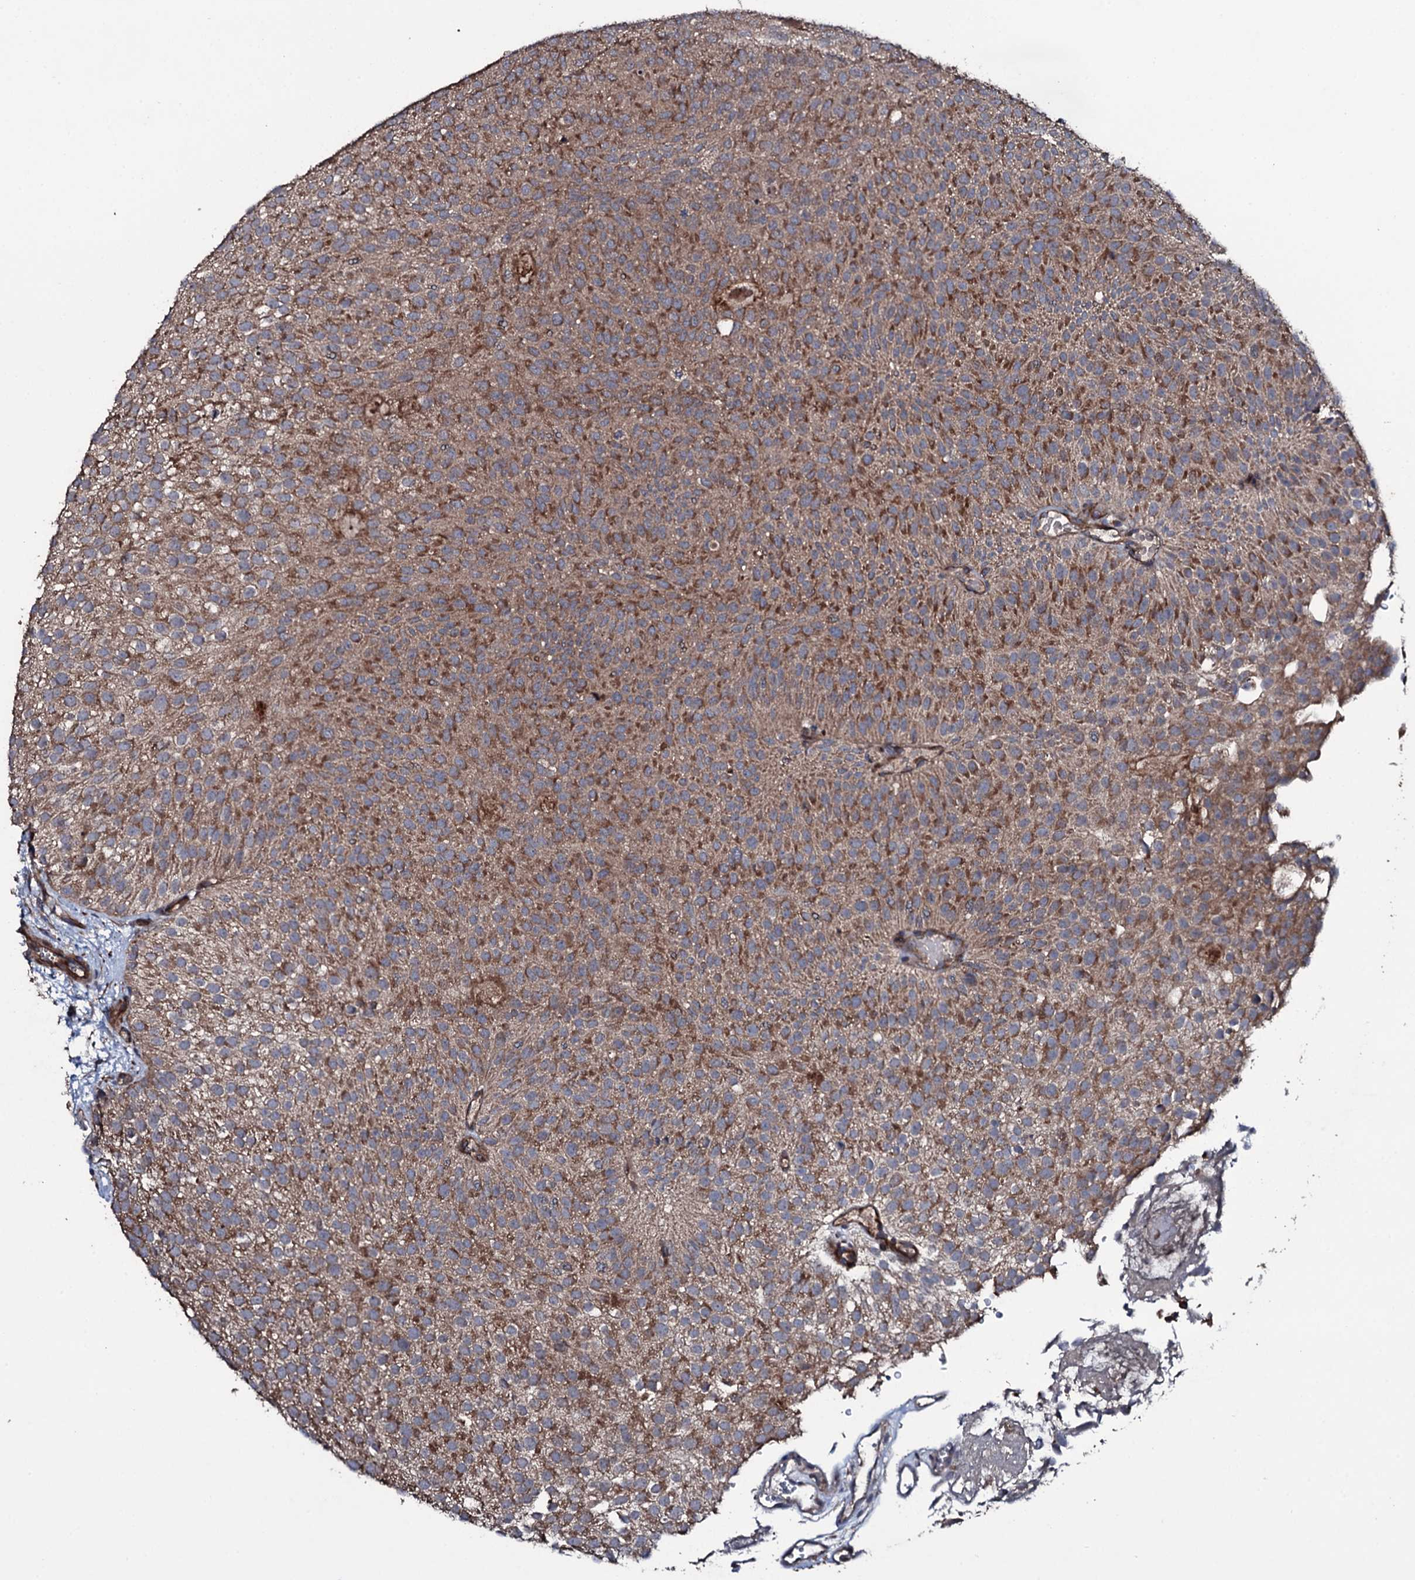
{"staining": {"intensity": "moderate", "quantity": ">75%", "location": "cytoplasmic/membranous"}, "tissue": "urothelial cancer", "cell_type": "Tumor cells", "image_type": "cancer", "snomed": [{"axis": "morphology", "description": "Urothelial carcinoma, Low grade"}, {"axis": "topography", "description": "Urinary bladder"}], "caption": "Immunohistochemical staining of human urothelial cancer reveals moderate cytoplasmic/membranous protein expression in about >75% of tumor cells.", "gene": "MRPS31", "patient": {"sex": "male", "age": 78}}